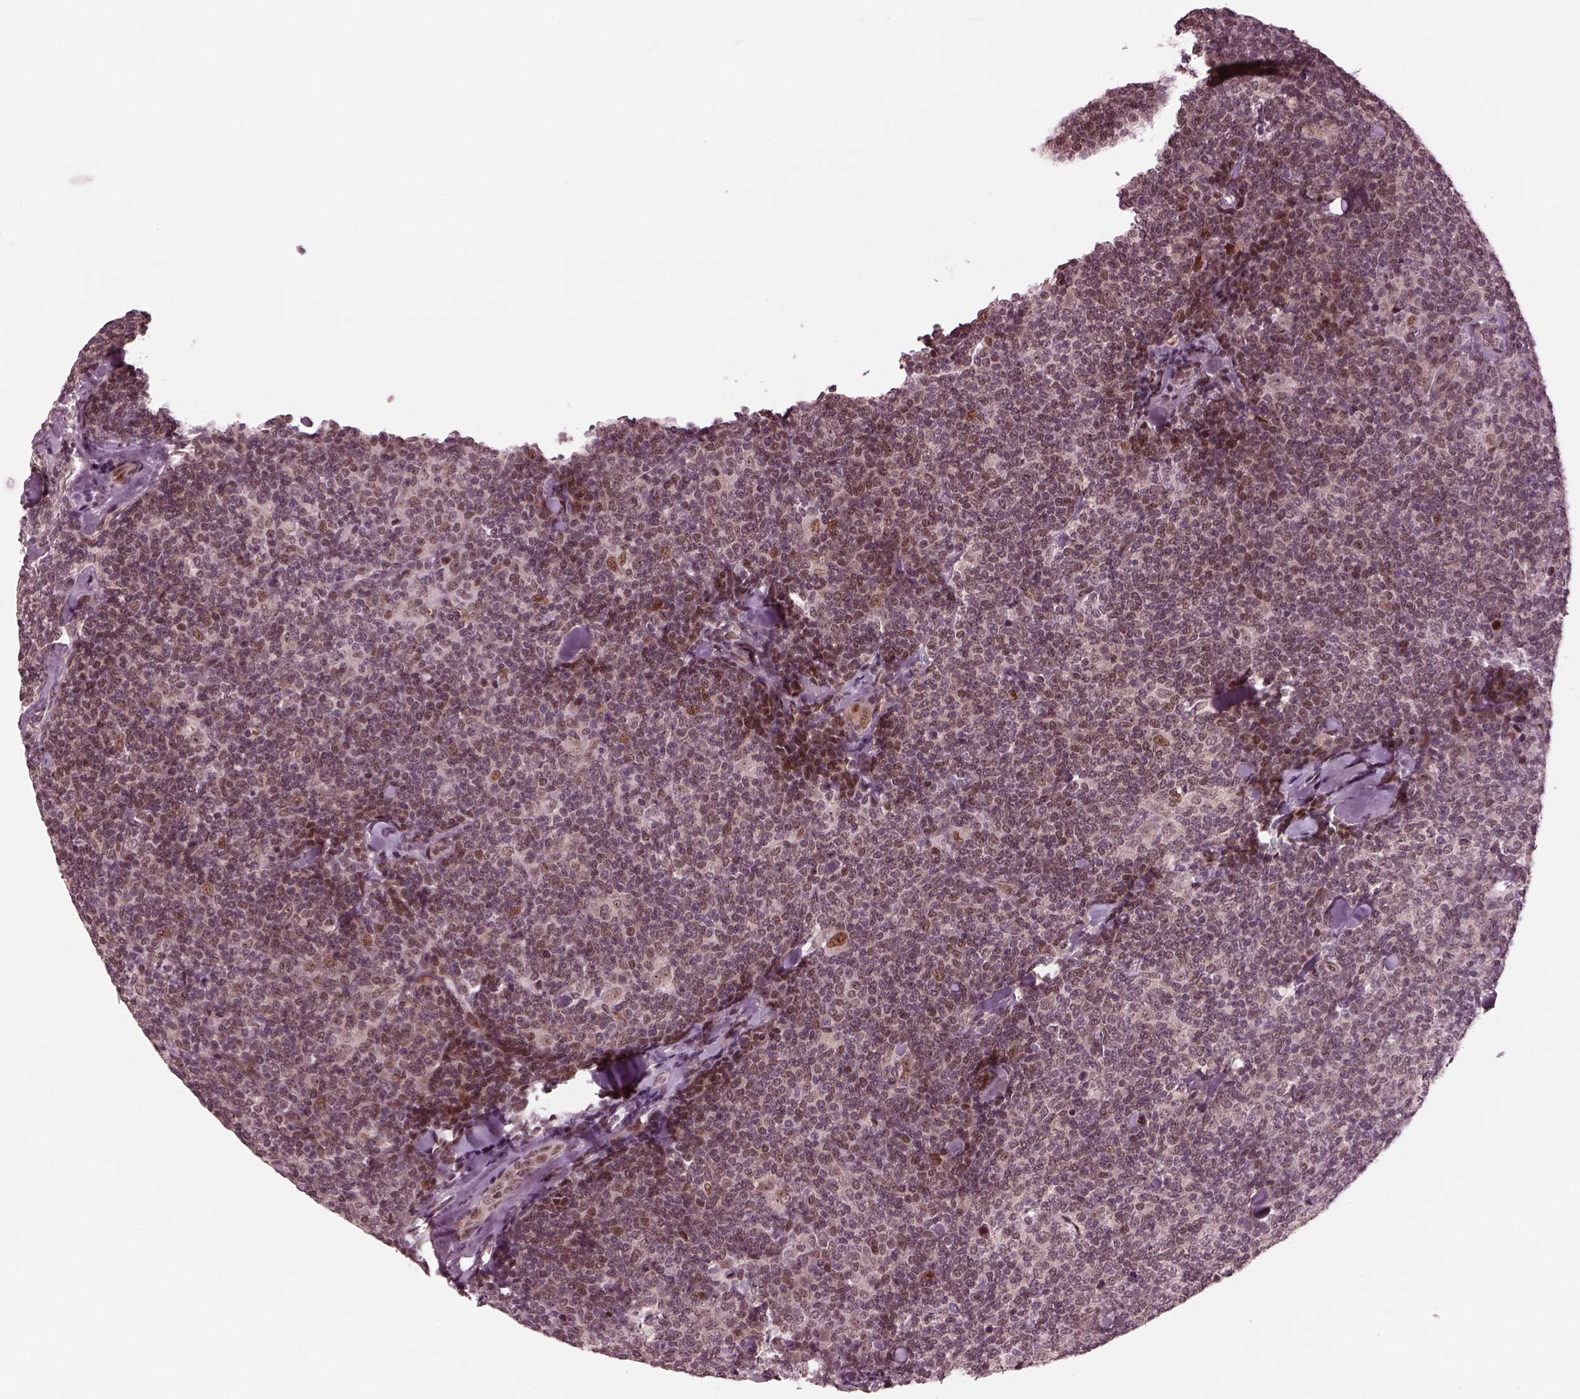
{"staining": {"intensity": "moderate", "quantity": "<25%", "location": "nuclear"}, "tissue": "lymphoma", "cell_type": "Tumor cells", "image_type": "cancer", "snomed": [{"axis": "morphology", "description": "Malignant lymphoma, non-Hodgkin's type, Low grade"}, {"axis": "topography", "description": "Lymph node"}], "caption": "A brown stain labels moderate nuclear staining of a protein in human malignant lymphoma, non-Hodgkin's type (low-grade) tumor cells.", "gene": "TRIB3", "patient": {"sex": "female", "age": 56}}